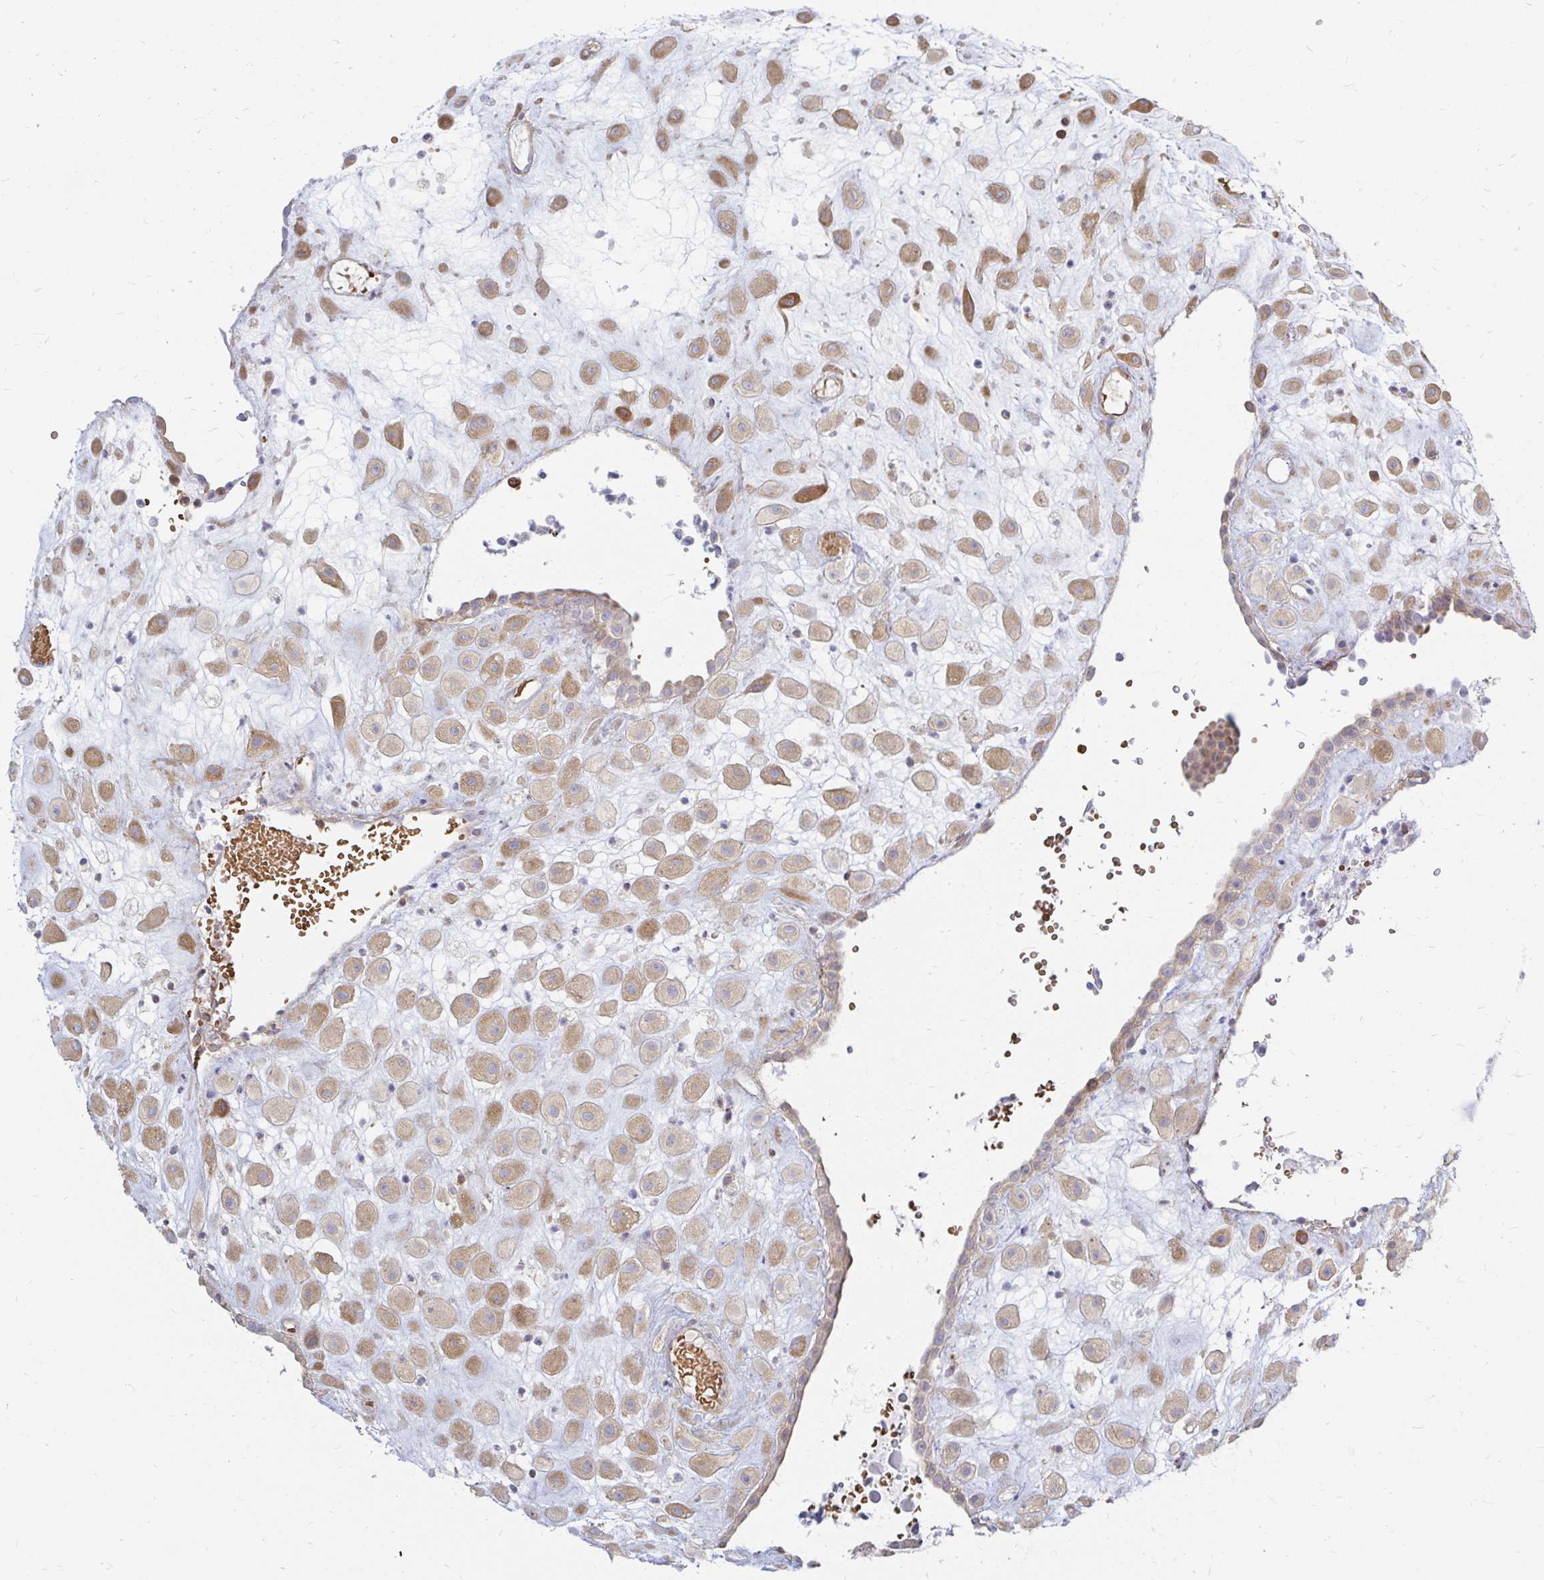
{"staining": {"intensity": "moderate", "quantity": ">75%", "location": "cytoplasmic/membranous"}, "tissue": "placenta", "cell_type": "Decidual cells", "image_type": "normal", "snomed": [{"axis": "morphology", "description": "Normal tissue, NOS"}, {"axis": "topography", "description": "Placenta"}], "caption": "Immunohistochemical staining of benign human placenta shows medium levels of moderate cytoplasmic/membranous positivity in approximately >75% of decidual cells.", "gene": "CAST", "patient": {"sex": "female", "age": 24}}